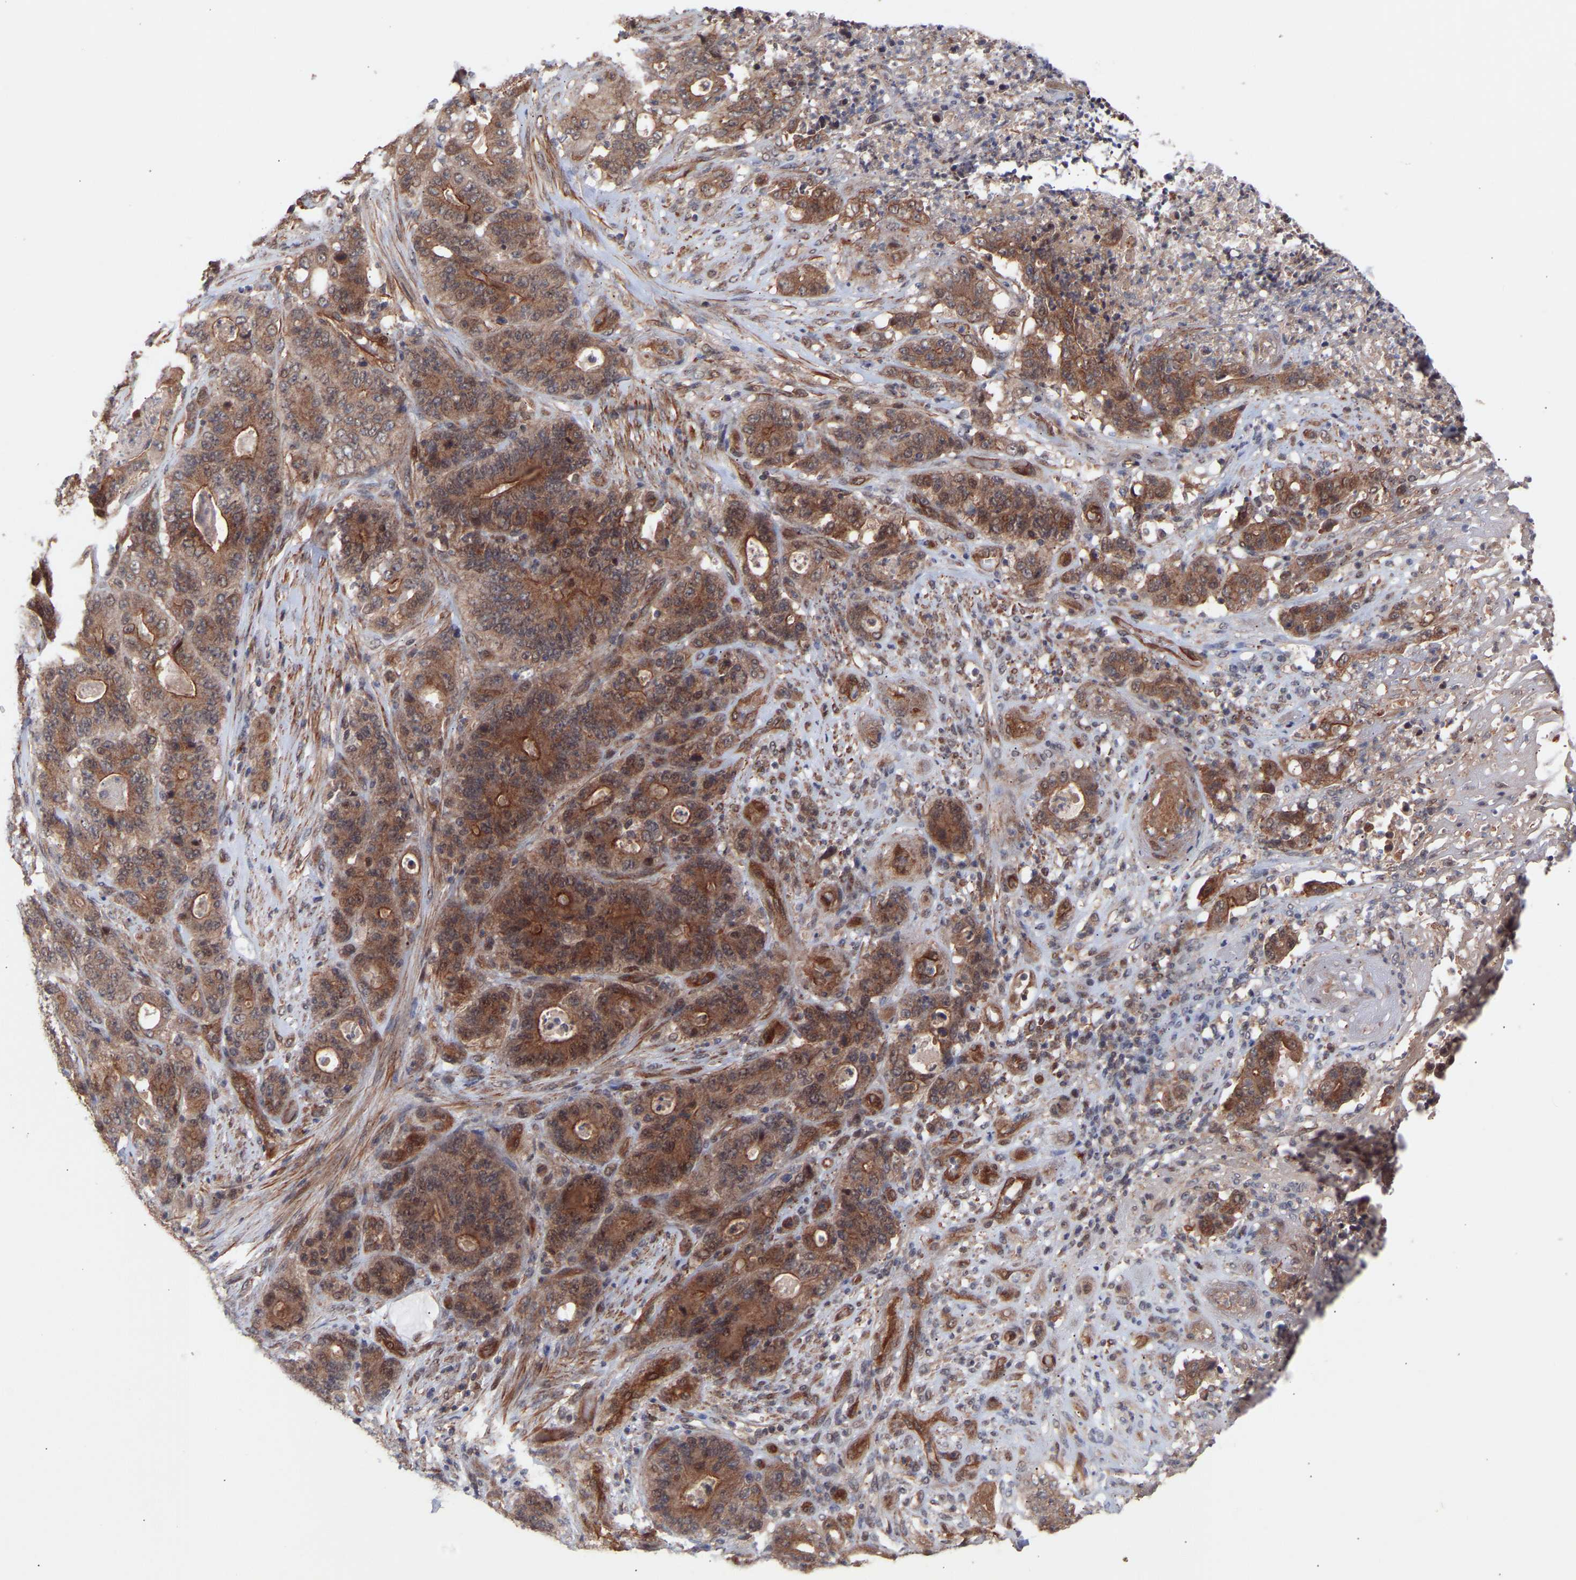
{"staining": {"intensity": "strong", "quantity": ">75%", "location": "cytoplasmic/membranous"}, "tissue": "stomach cancer", "cell_type": "Tumor cells", "image_type": "cancer", "snomed": [{"axis": "morphology", "description": "Adenocarcinoma, NOS"}, {"axis": "topography", "description": "Stomach"}], "caption": "A brown stain highlights strong cytoplasmic/membranous positivity of a protein in human stomach adenocarcinoma tumor cells.", "gene": "PDLIM5", "patient": {"sex": "female", "age": 73}}